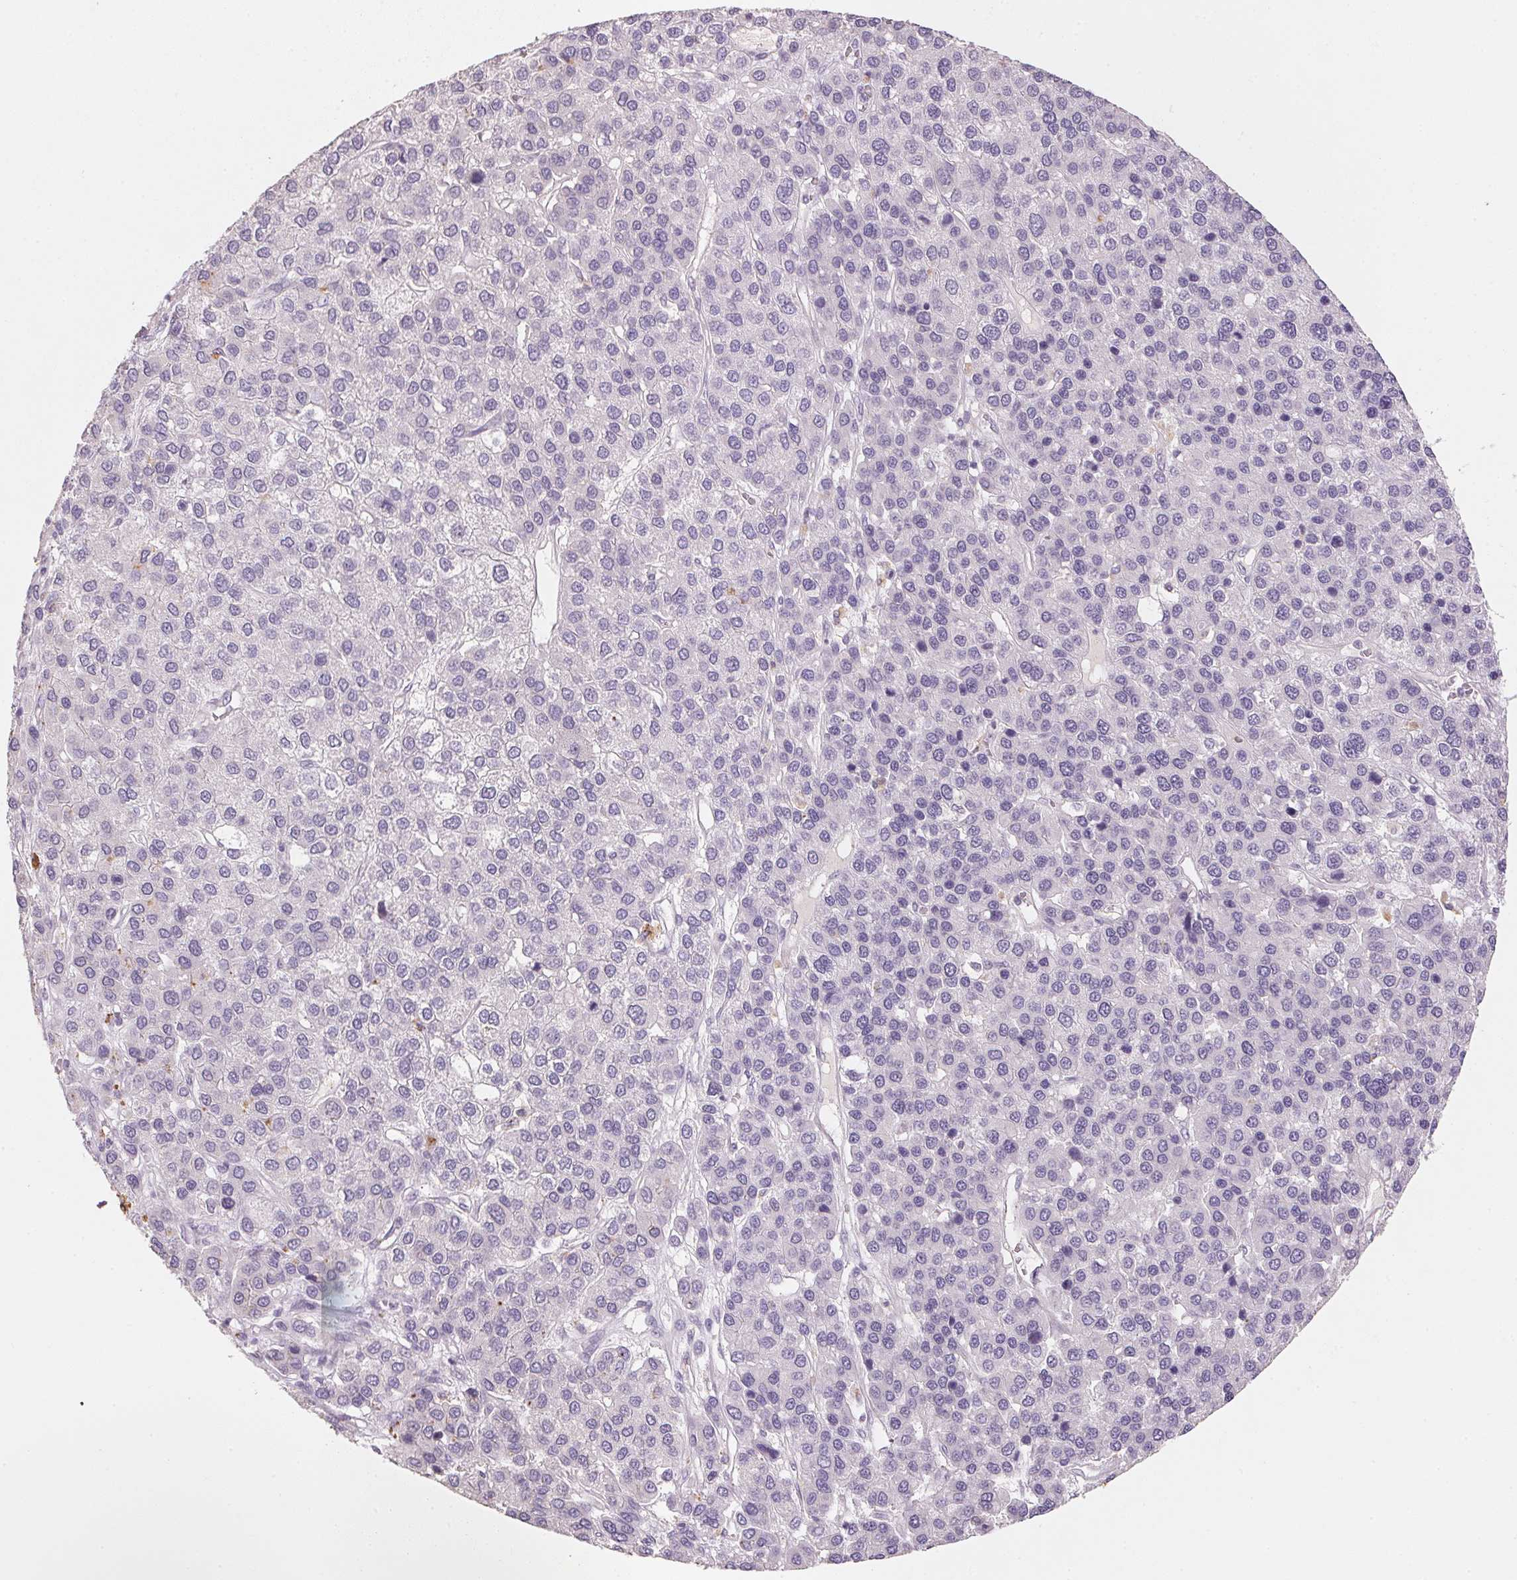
{"staining": {"intensity": "negative", "quantity": "none", "location": "none"}, "tissue": "liver cancer", "cell_type": "Tumor cells", "image_type": "cancer", "snomed": [{"axis": "morphology", "description": "Carcinoma, Hepatocellular, NOS"}, {"axis": "topography", "description": "Liver"}], "caption": "Human liver cancer stained for a protein using IHC demonstrates no staining in tumor cells.", "gene": "CXCL5", "patient": {"sex": "female", "age": 41}}